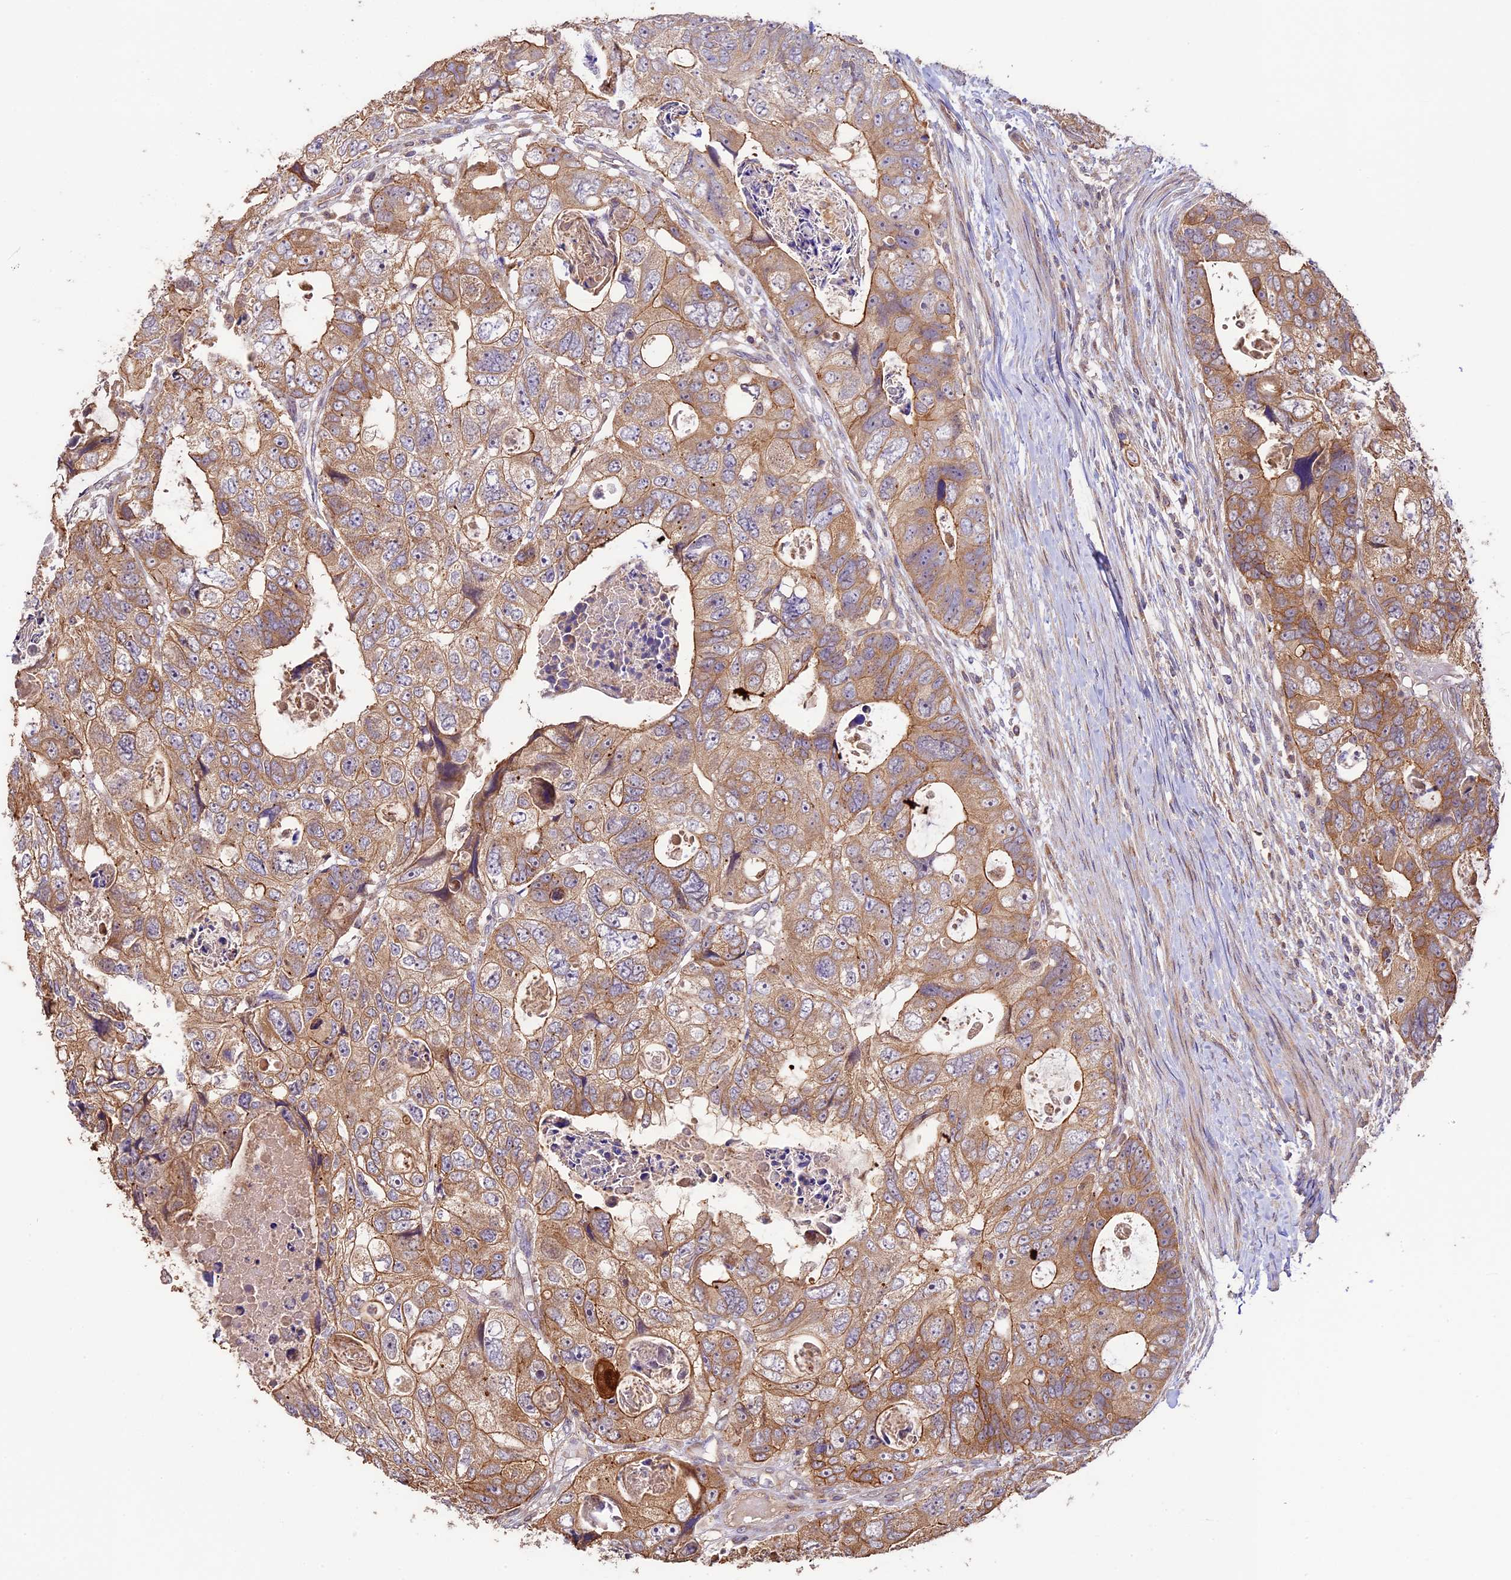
{"staining": {"intensity": "strong", "quantity": "25%-75%", "location": "cytoplasmic/membranous"}, "tissue": "colorectal cancer", "cell_type": "Tumor cells", "image_type": "cancer", "snomed": [{"axis": "morphology", "description": "Adenocarcinoma, NOS"}, {"axis": "topography", "description": "Rectum"}], "caption": "This is an image of immunohistochemistry (IHC) staining of colorectal adenocarcinoma, which shows strong positivity in the cytoplasmic/membranous of tumor cells.", "gene": "BCAS4", "patient": {"sex": "male", "age": 59}}